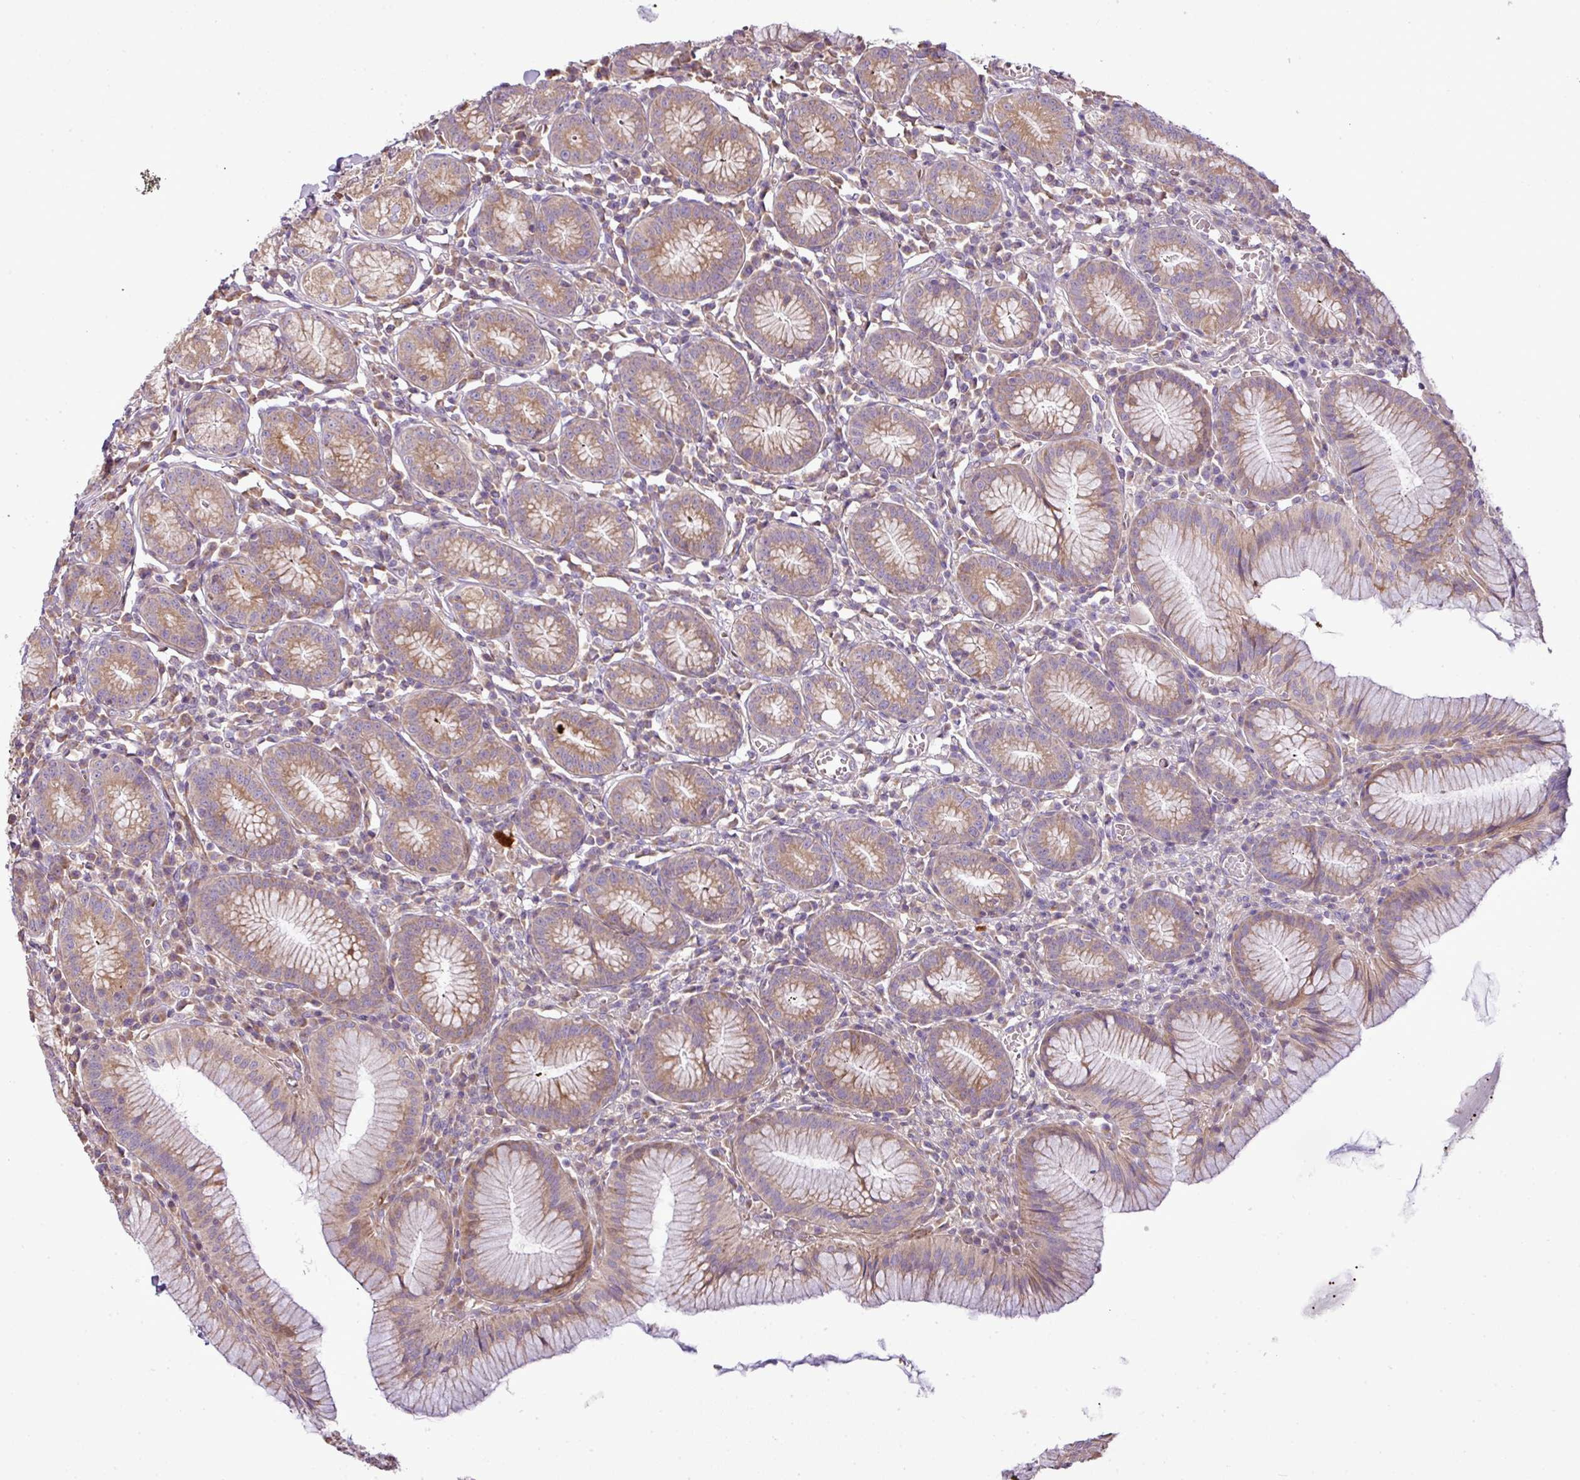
{"staining": {"intensity": "moderate", "quantity": ">75%", "location": "cytoplasmic/membranous"}, "tissue": "stomach", "cell_type": "Glandular cells", "image_type": "normal", "snomed": [{"axis": "morphology", "description": "Normal tissue, NOS"}, {"axis": "topography", "description": "Stomach"}], "caption": "Benign stomach demonstrates moderate cytoplasmic/membranous positivity in approximately >75% of glandular cells, visualized by immunohistochemistry.", "gene": "COX18", "patient": {"sex": "male", "age": 55}}